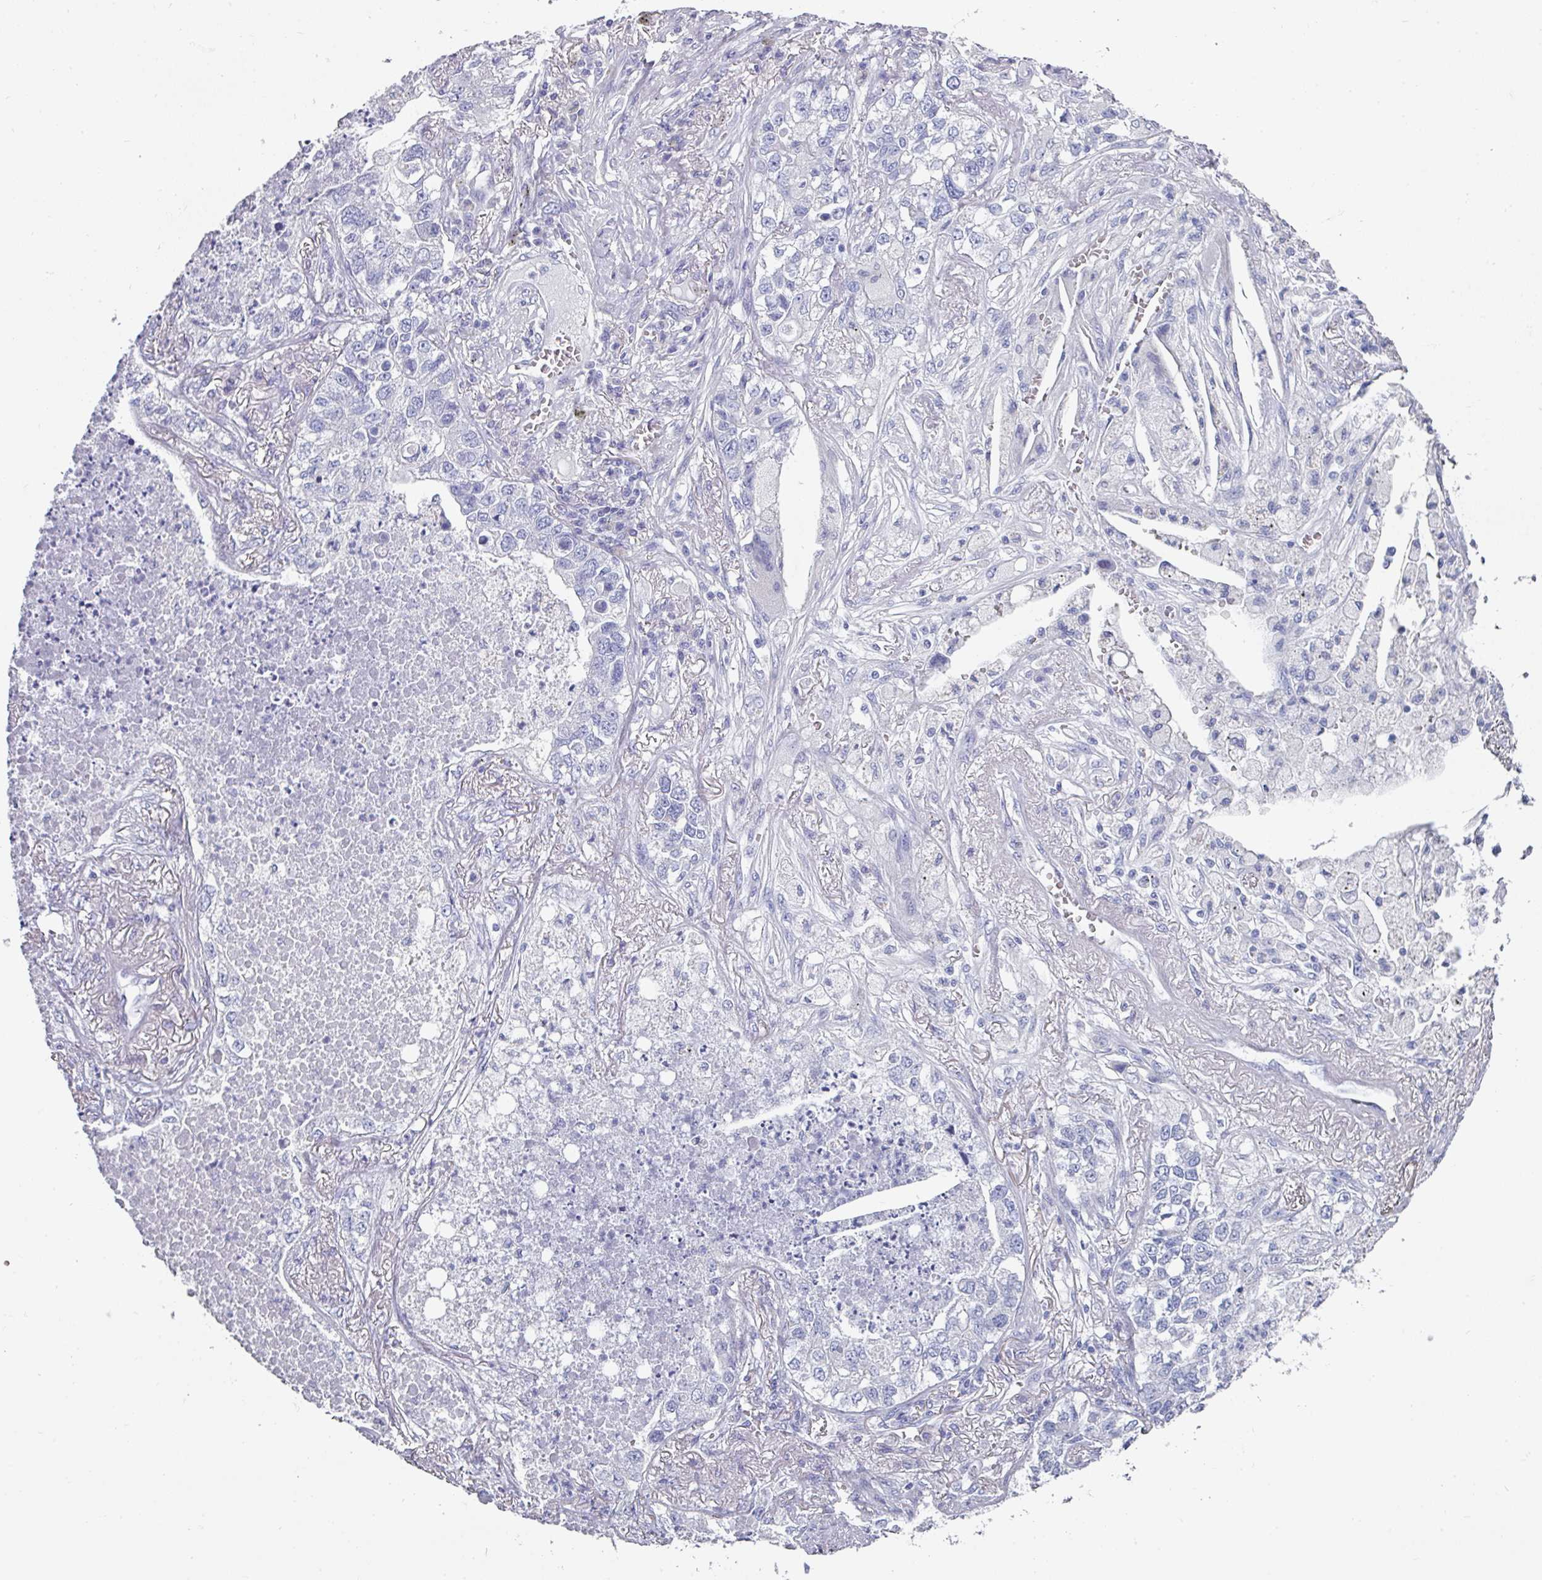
{"staining": {"intensity": "negative", "quantity": "none", "location": "none"}, "tissue": "lung cancer", "cell_type": "Tumor cells", "image_type": "cancer", "snomed": [{"axis": "morphology", "description": "Adenocarcinoma, NOS"}, {"axis": "topography", "description": "Lung"}], "caption": "IHC micrograph of neoplastic tissue: human lung cancer (adenocarcinoma) stained with DAB reveals no significant protein positivity in tumor cells. (Stains: DAB IHC with hematoxylin counter stain, Microscopy: brightfield microscopy at high magnification).", "gene": "SETBP1", "patient": {"sex": "male", "age": 49}}